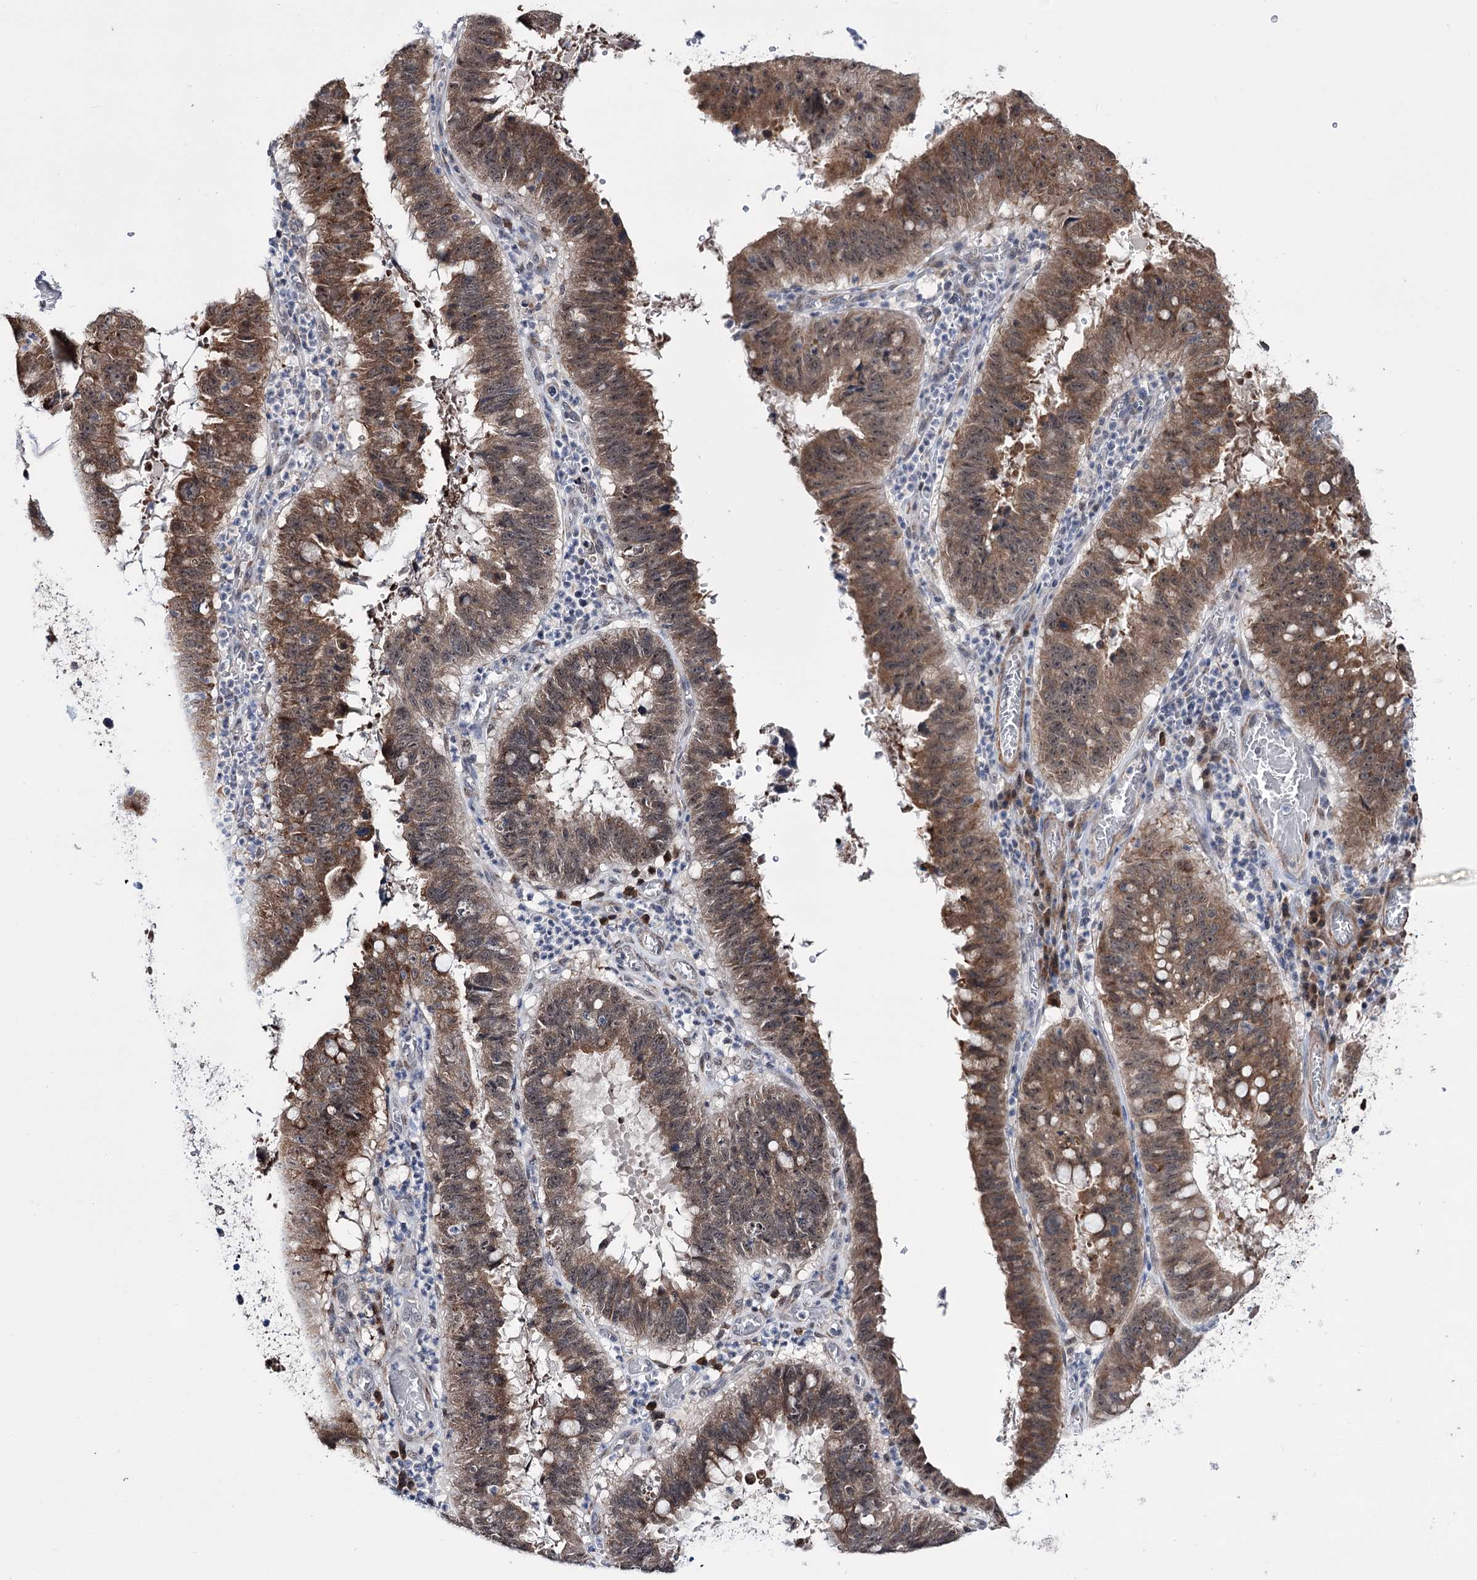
{"staining": {"intensity": "moderate", "quantity": ">75%", "location": "cytoplasmic/membranous,nuclear"}, "tissue": "stomach cancer", "cell_type": "Tumor cells", "image_type": "cancer", "snomed": [{"axis": "morphology", "description": "Adenocarcinoma, NOS"}, {"axis": "topography", "description": "Stomach"}], "caption": "The histopathology image displays a brown stain indicating the presence of a protein in the cytoplasmic/membranous and nuclear of tumor cells in stomach adenocarcinoma.", "gene": "PPRC1", "patient": {"sex": "male", "age": 59}}